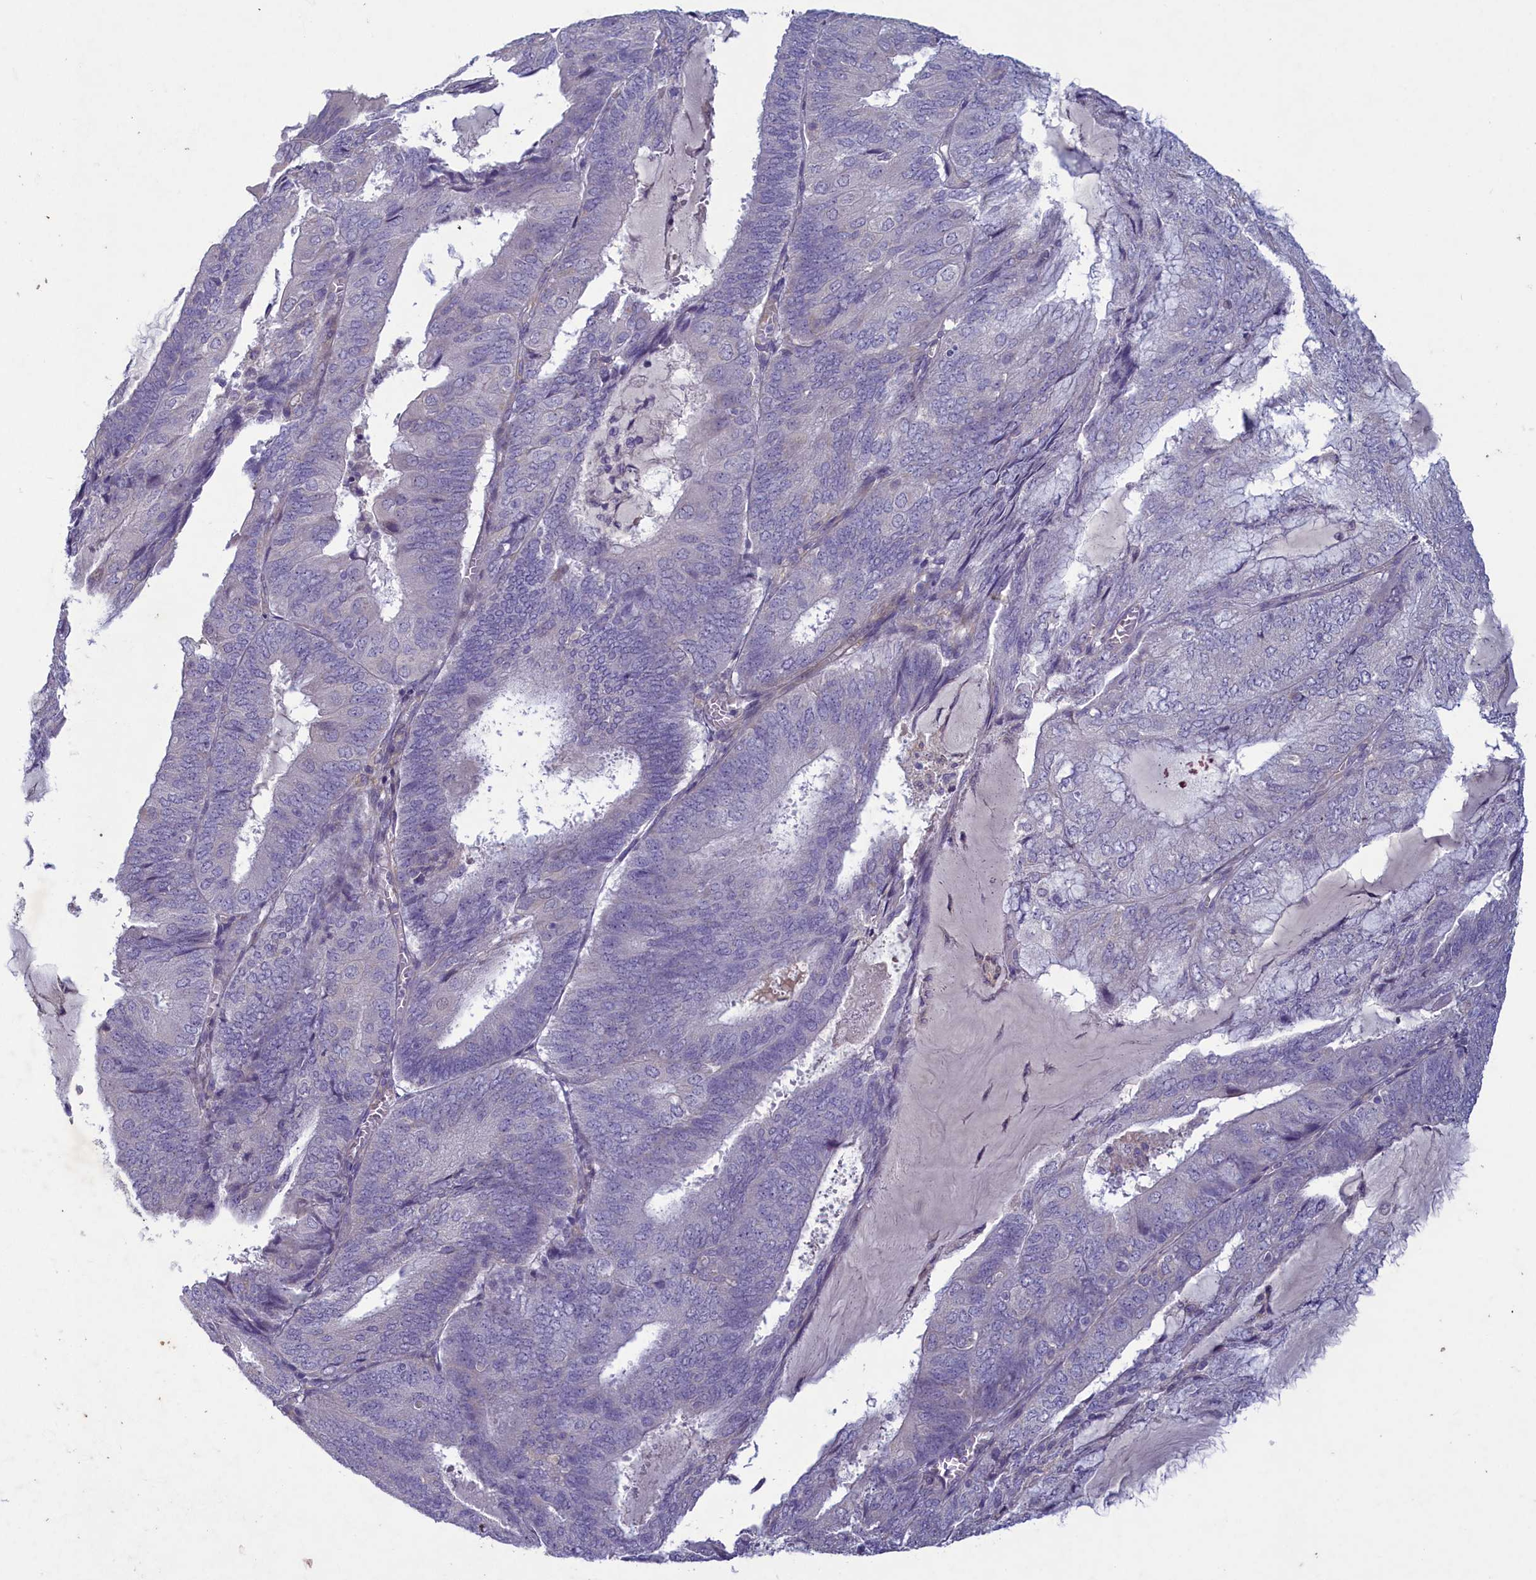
{"staining": {"intensity": "negative", "quantity": "none", "location": "none"}, "tissue": "endometrial cancer", "cell_type": "Tumor cells", "image_type": "cancer", "snomed": [{"axis": "morphology", "description": "Adenocarcinoma, NOS"}, {"axis": "topography", "description": "Endometrium"}], "caption": "Immunohistochemistry of human endometrial adenocarcinoma shows no staining in tumor cells.", "gene": "PLEKHG6", "patient": {"sex": "female", "age": 81}}